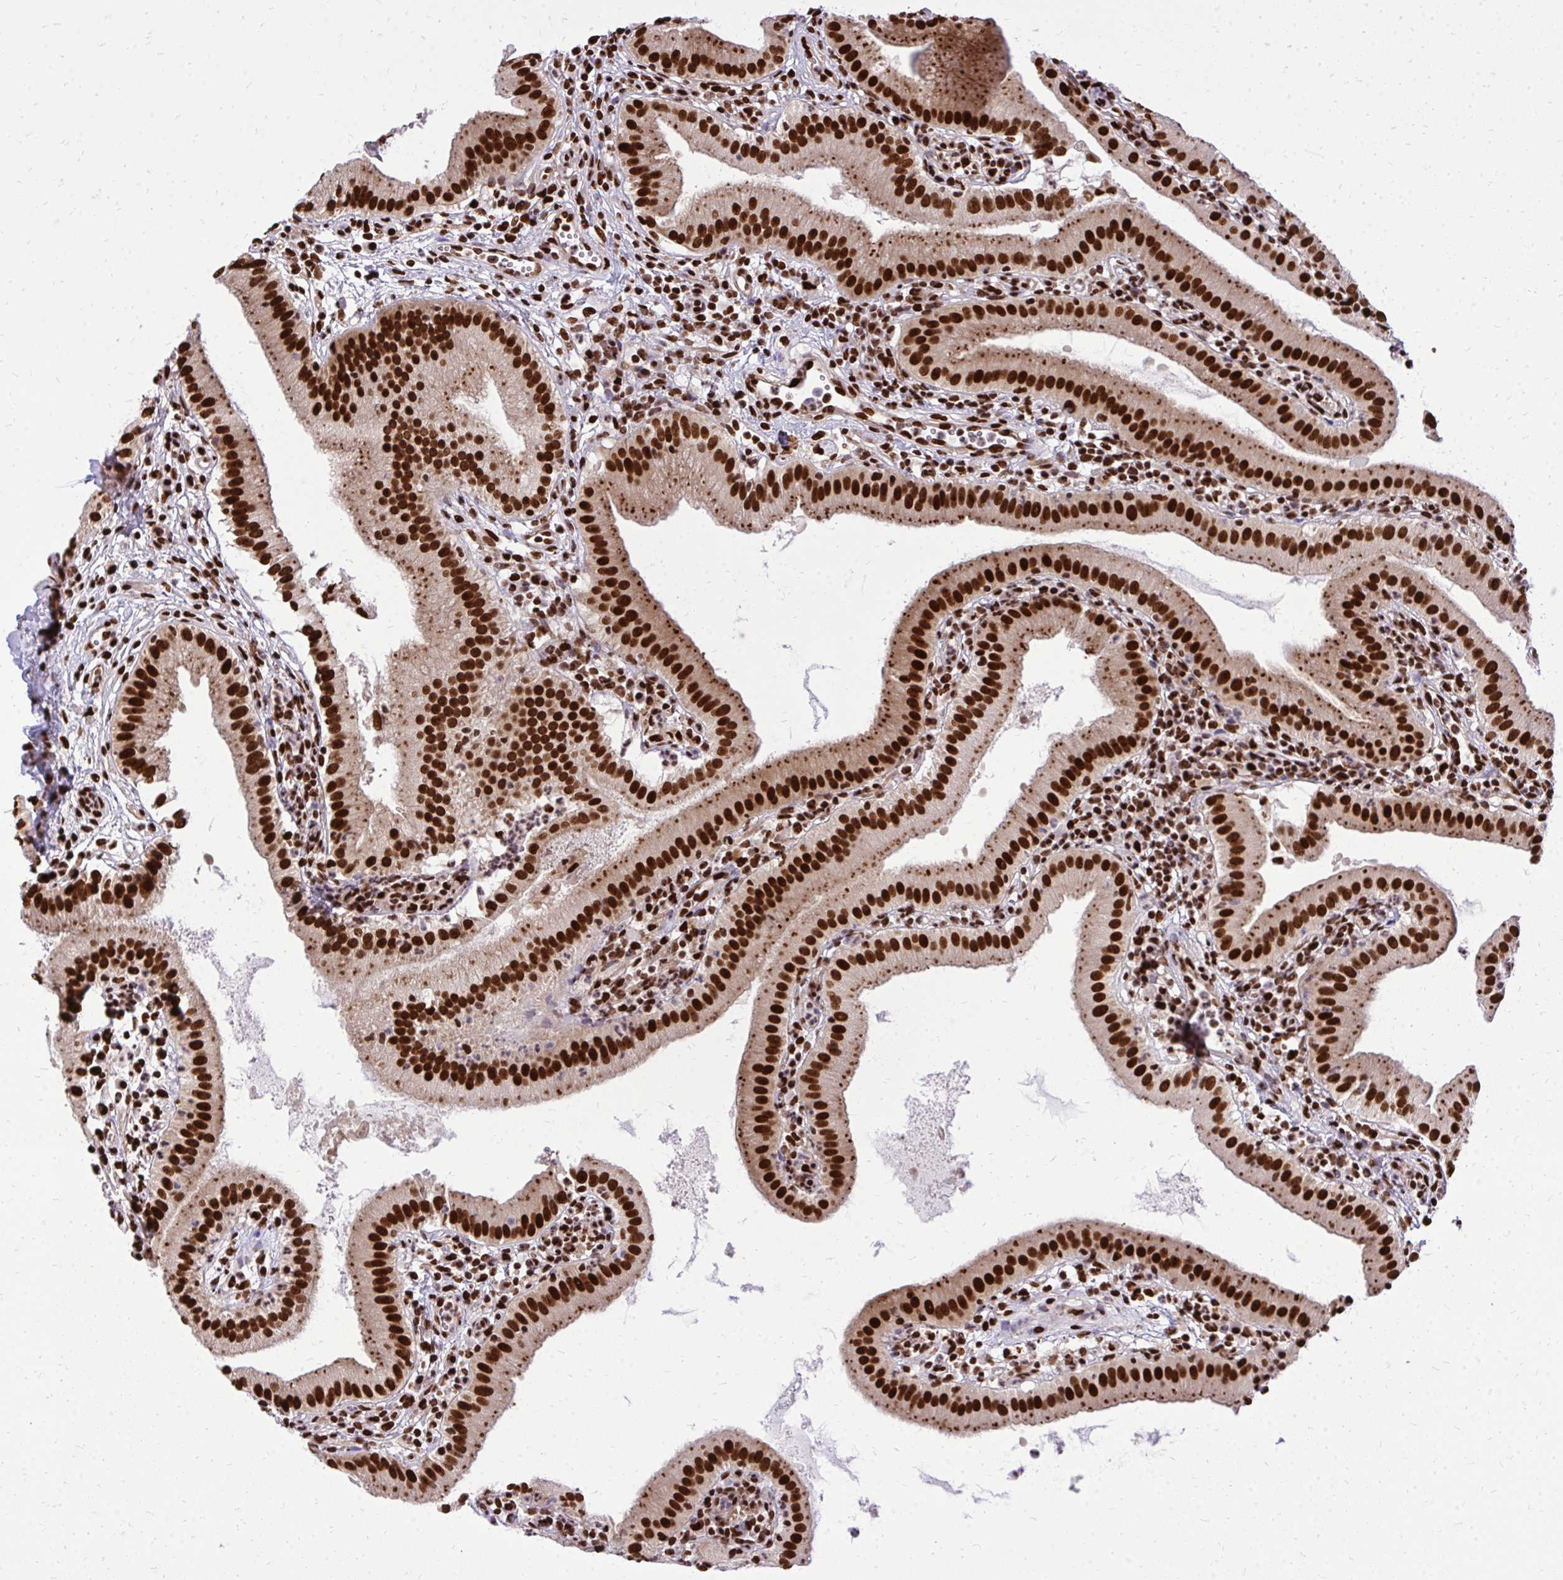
{"staining": {"intensity": "strong", "quantity": ">75%", "location": "cytoplasmic/membranous,nuclear"}, "tissue": "gallbladder", "cell_type": "Glandular cells", "image_type": "normal", "snomed": [{"axis": "morphology", "description": "Normal tissue, NOS"}, {"axis": "topography", "description": "Gallbladder"}], "caption": "Protein expression analysis of normal human gallbladder reveals strong cytoplasmic/membranous,nuclear expression in approximately >75% of glandular cells.", "gene": "TBL1Y", "patient": {"sex": "female", "age": 65}}